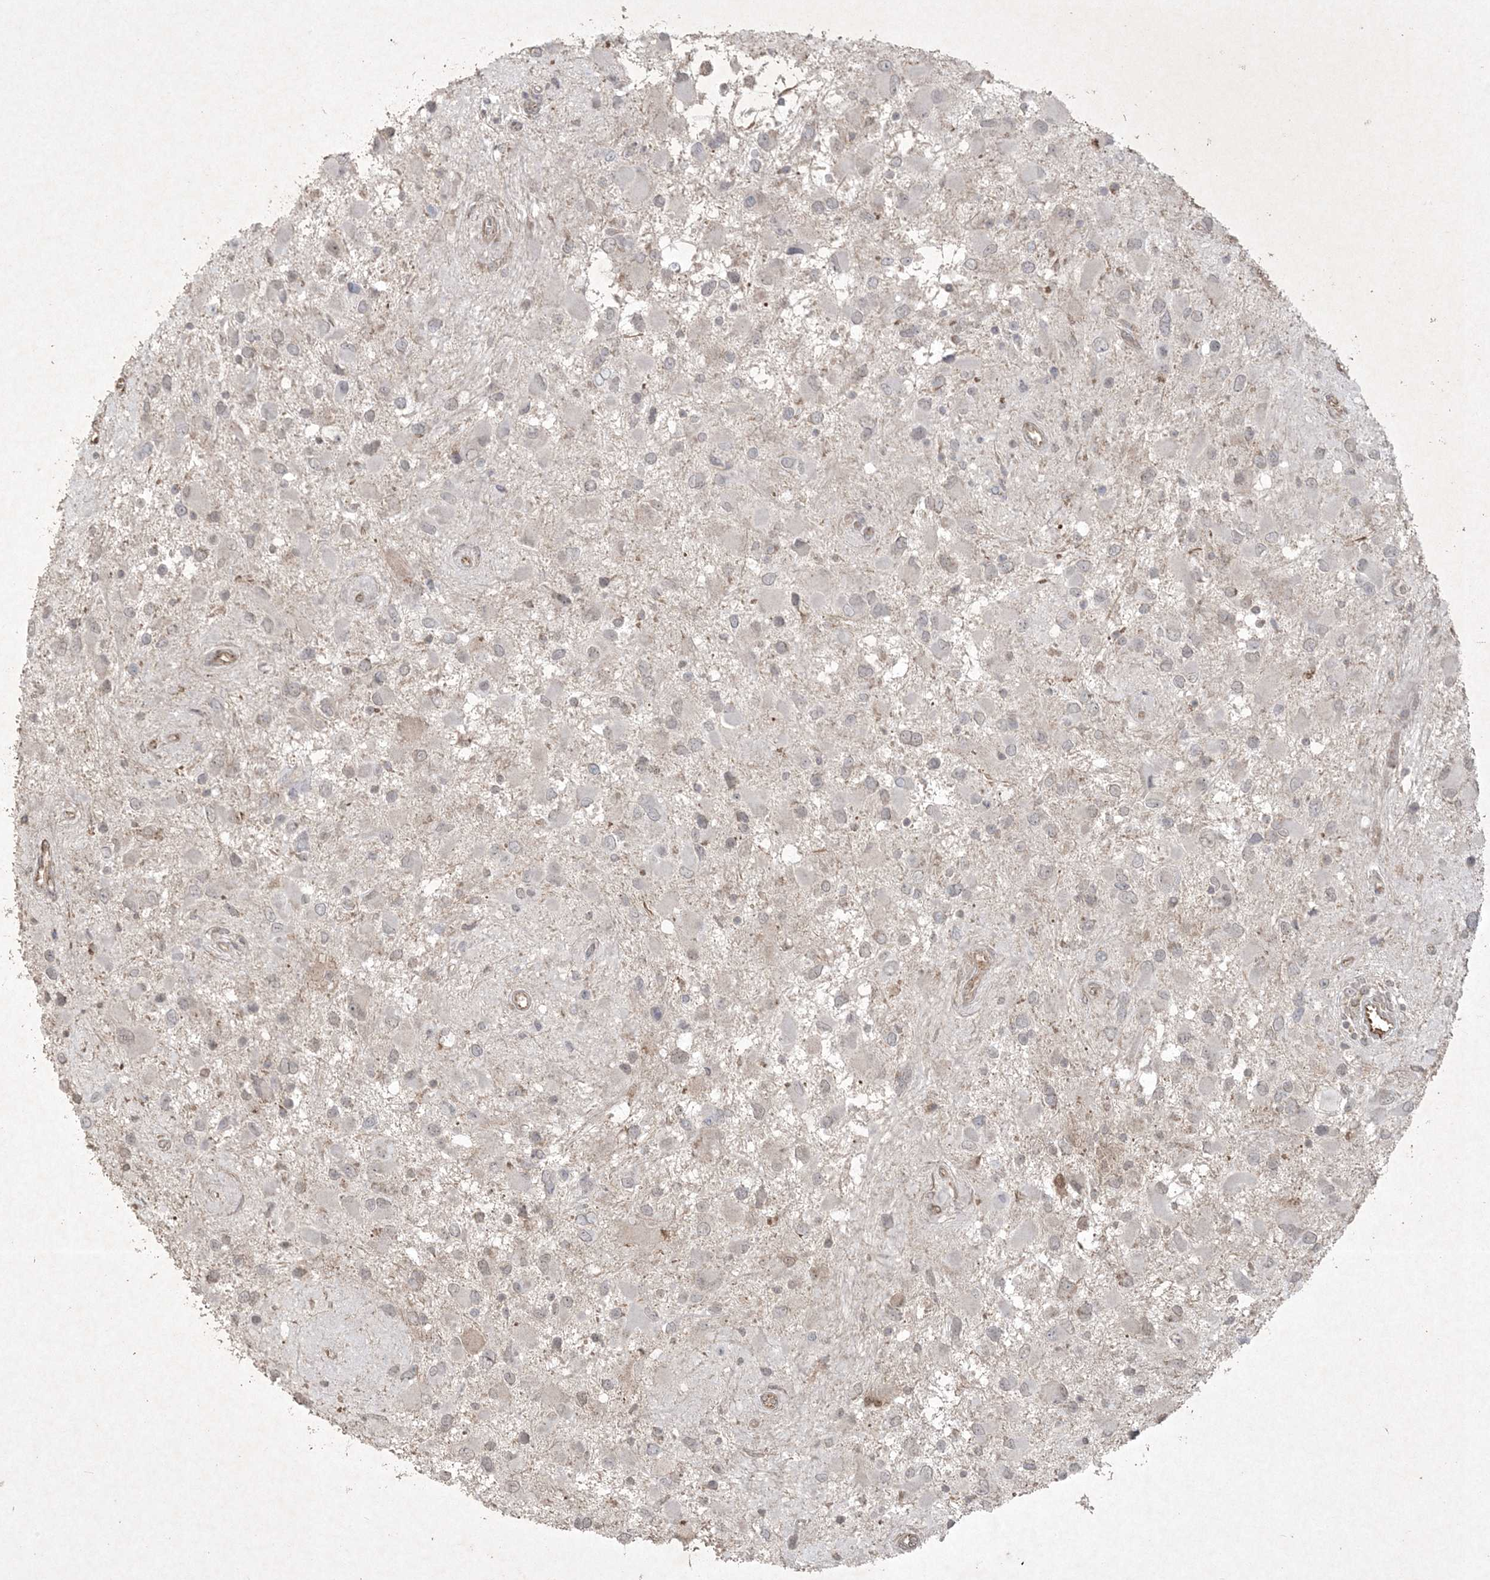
{"staining": {"intensity": "weak", "quantity": "<25%", "location": "nuclear"}, "tissue": "glioma", "cell_type": "Tumor cells", "image_type": "cancer", "snomed": [{"axis": "morphology", "description": "Glioma, malignant, High grade"}, {"axis": "topography", "description": "Brain"}], "caption": "This is an immunohistochemistry (IHC) photomicrograph of glioma. There is no expression in tumor cells.", "gene": "NRBP2", "patient": {"sex": "male", "age": 53}}